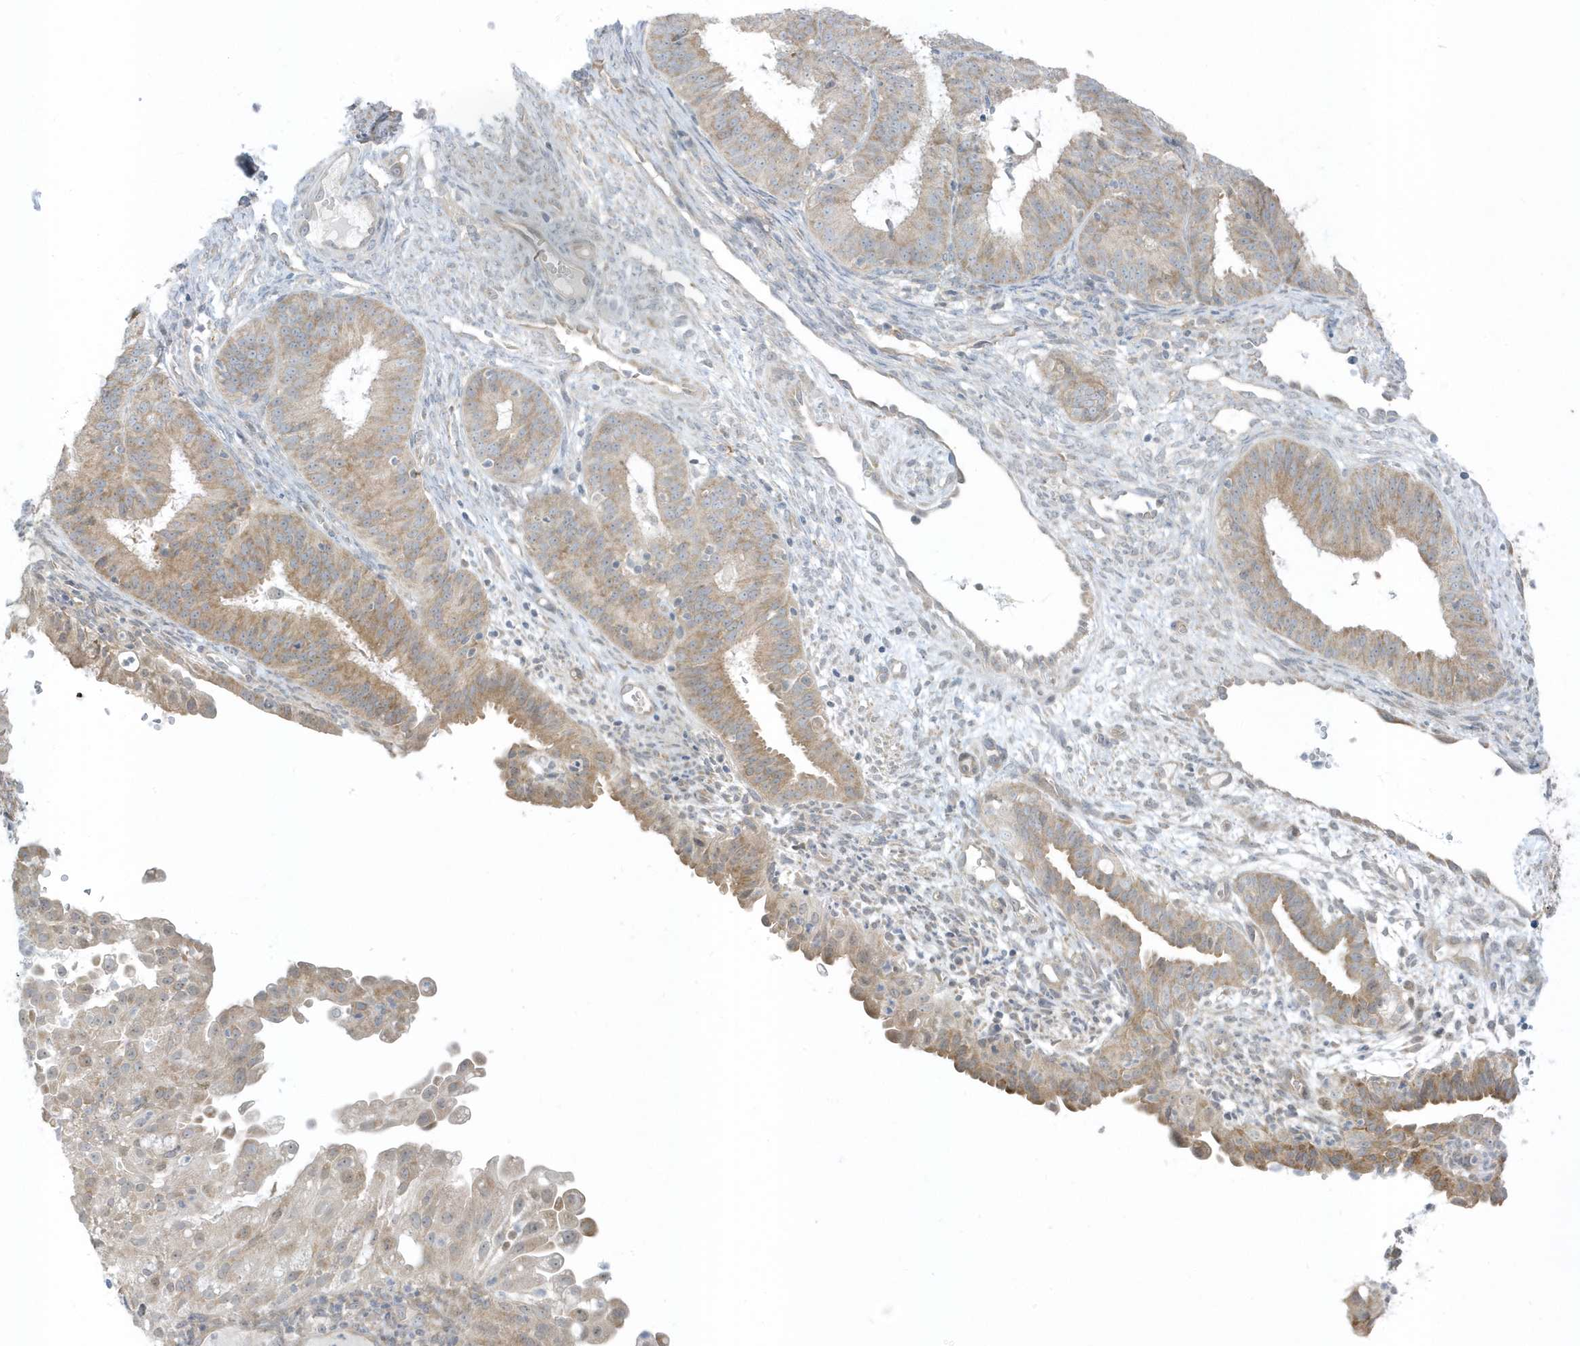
{"staining": {"intensity": "moderate", "quantity": "25%-75%", "location": "cytoplasmic/membranous"}, "tissue": "endometrial cancer", "cell_type": "Tumor cells", "image_type": "cancer", "snomed": [{"axis": "morphology", "description": "Adenocarcinoma, NOS"}, {"axis": "topography", "description": "Endometrium"}], "caption": "Immunohistochemical staining of endometrial cancer (adenocarcinoma) displays medium levels of moderate cytoplasmic/membranous protein staining in approximately 25%-75% of tumor cells.", "gene": "SCN3A", "patient": {"sex": "female", "age": 51}}